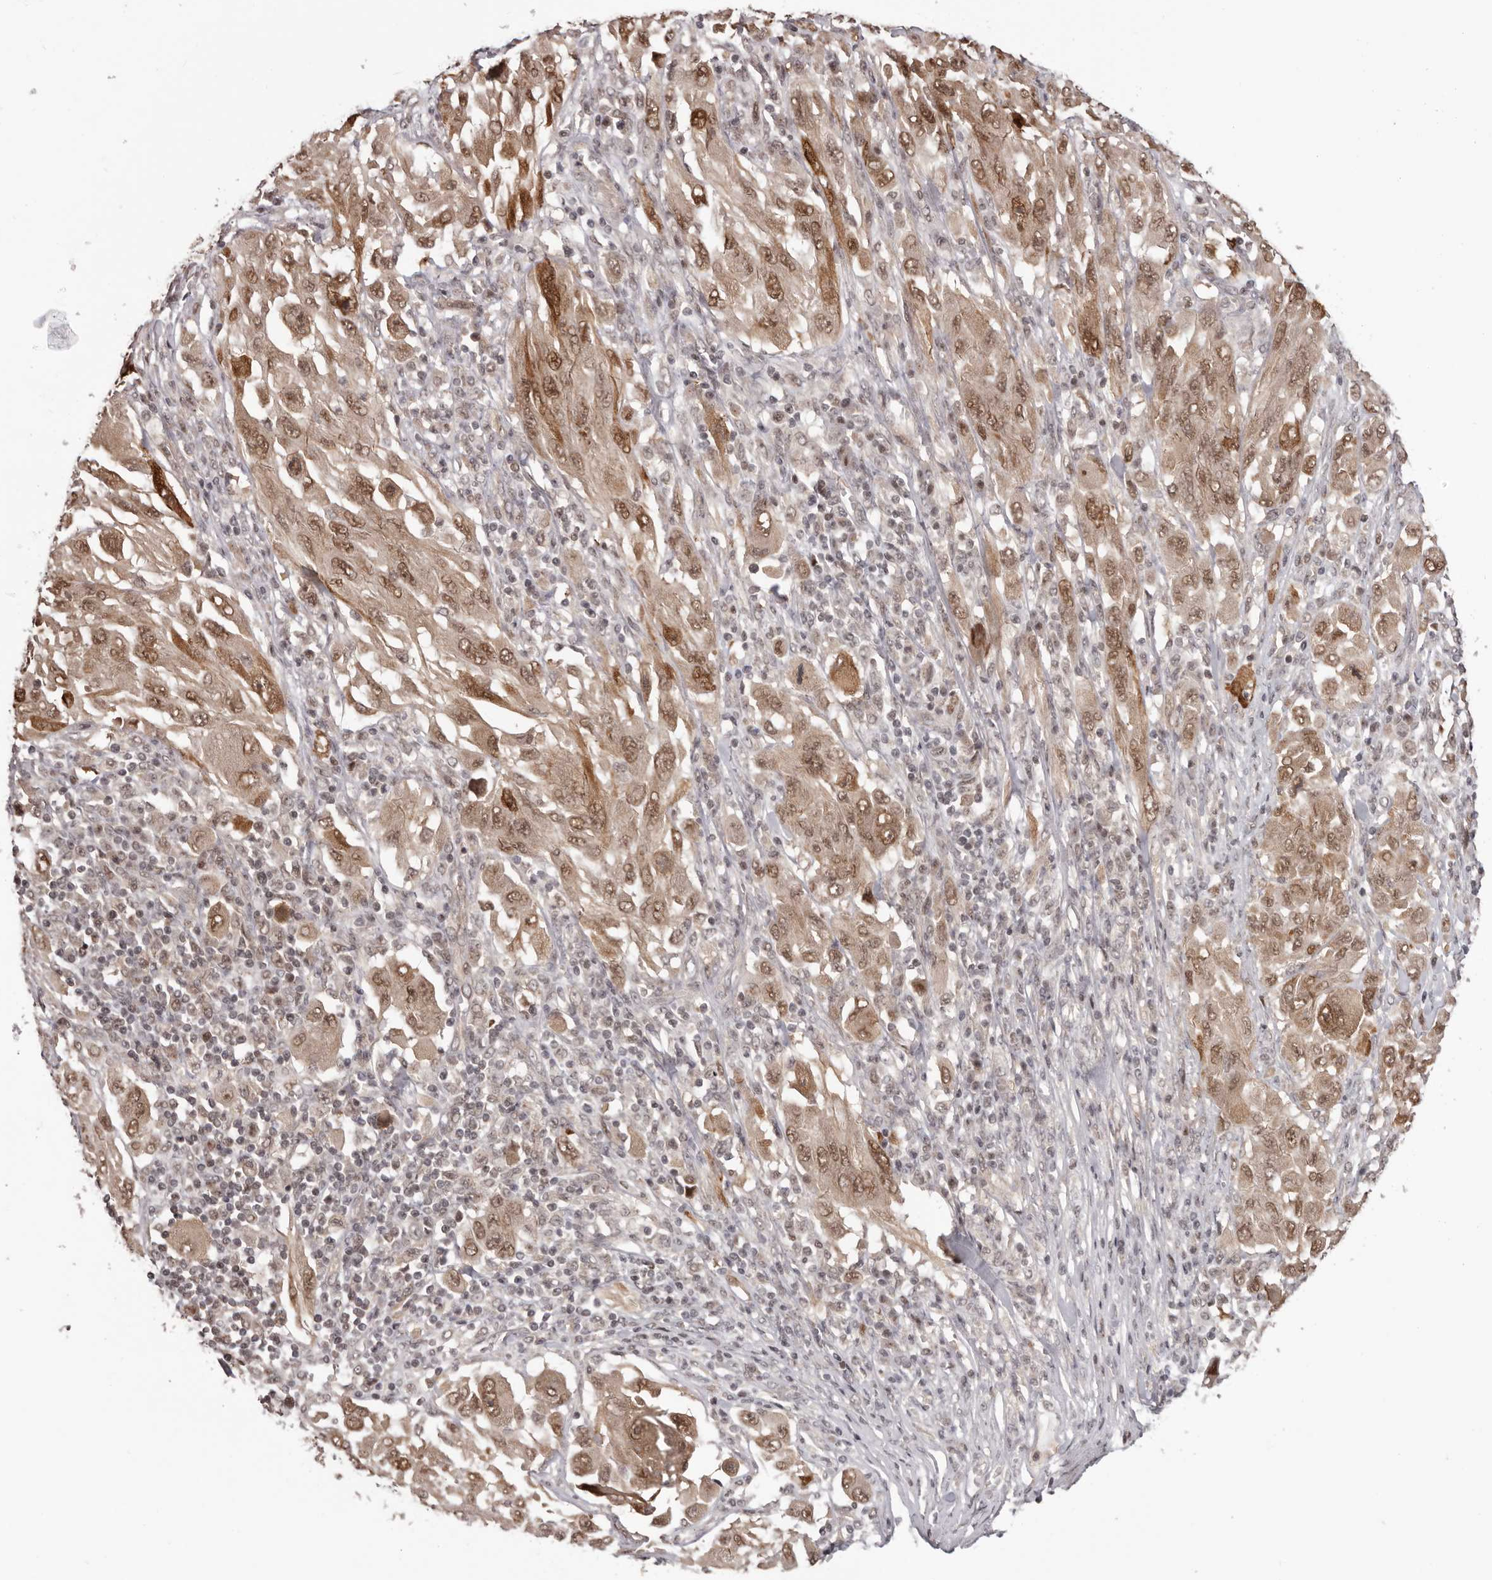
{"staining": {"intensity": "moderate", "quantity": ">75%", "location": "cytoplasmic/membranous,nuclear"}, "tissue": "melanoma", "cell_type": "Tumor cells", "image_type": "cancer", "snomed": [{"axis": "morphology", "description": "Malignant melanoma, NOS"}, {"axis": "topography", "description": "Skin"}], "caption": "A medium amount of moderate cytoplasmic/membranous and nuclear positivity is appreciated in about >75% of tumor cells in malignant melanoma tissue.", "gene": "TBX5", "patient": {"sex": "female", "age": 91}}